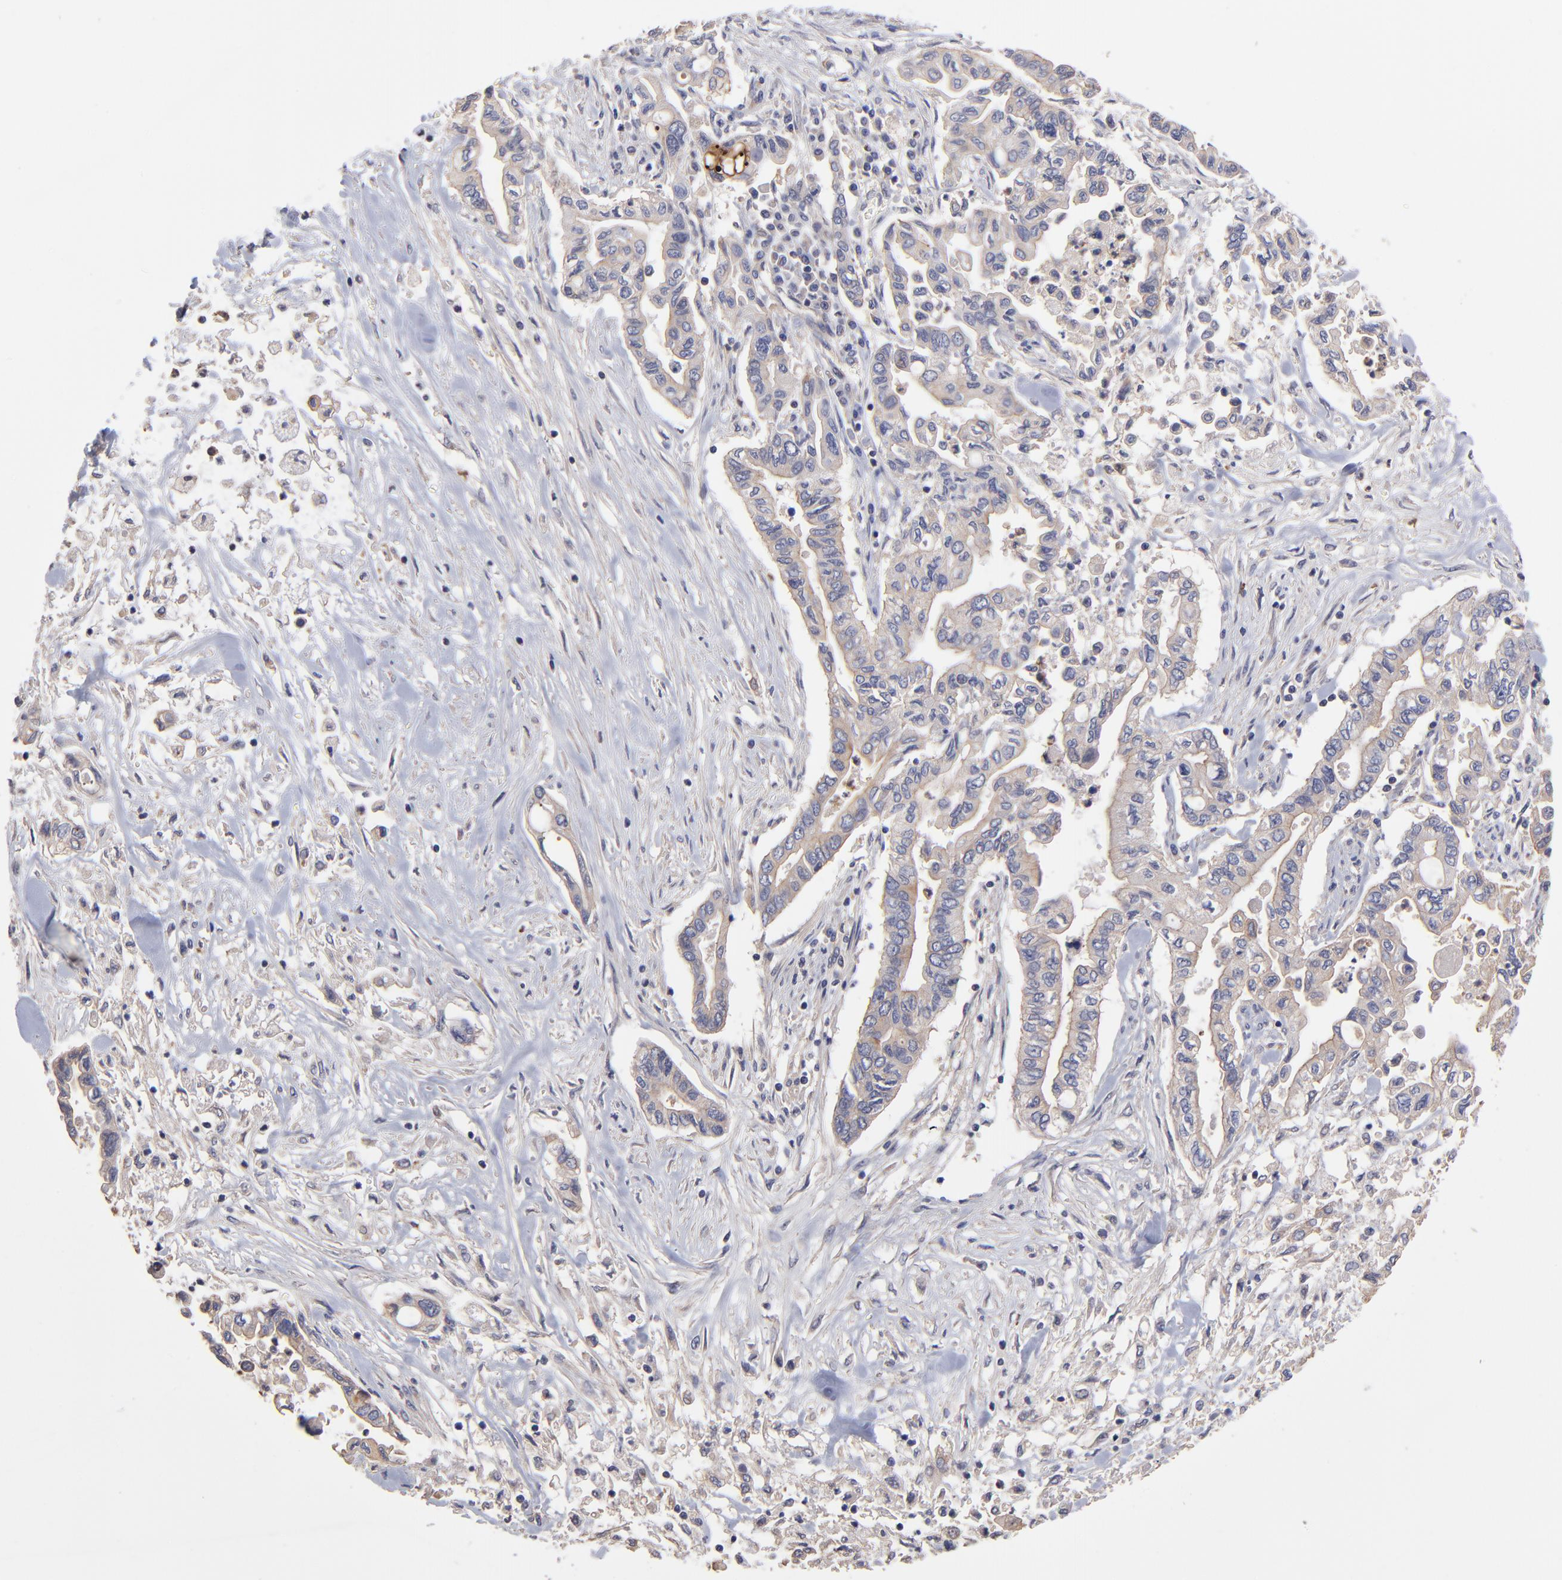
{"staining": {"intensity": "moderate", "quantity": "25%-75%", "location": "cytoplasmic/membranous"}, "tissue": "pancreatic cancer", "cell_type": "Tumor cells", "image_type": "cancer", "snomed": [{"axis": "morphology", "description": "Adenocarcinoma, NOS"}, {"axis": "topography", "description": "Pancreas"}], "caption": "This is an image of immunohistochemistry (IHC) staining of pancreatic adenocarcinoma, which shows moderate expression in the cytoplasmic/membranous of tumor cells.", "gene": "ASB7", "patient": {"sex": "female", "age": 57}}